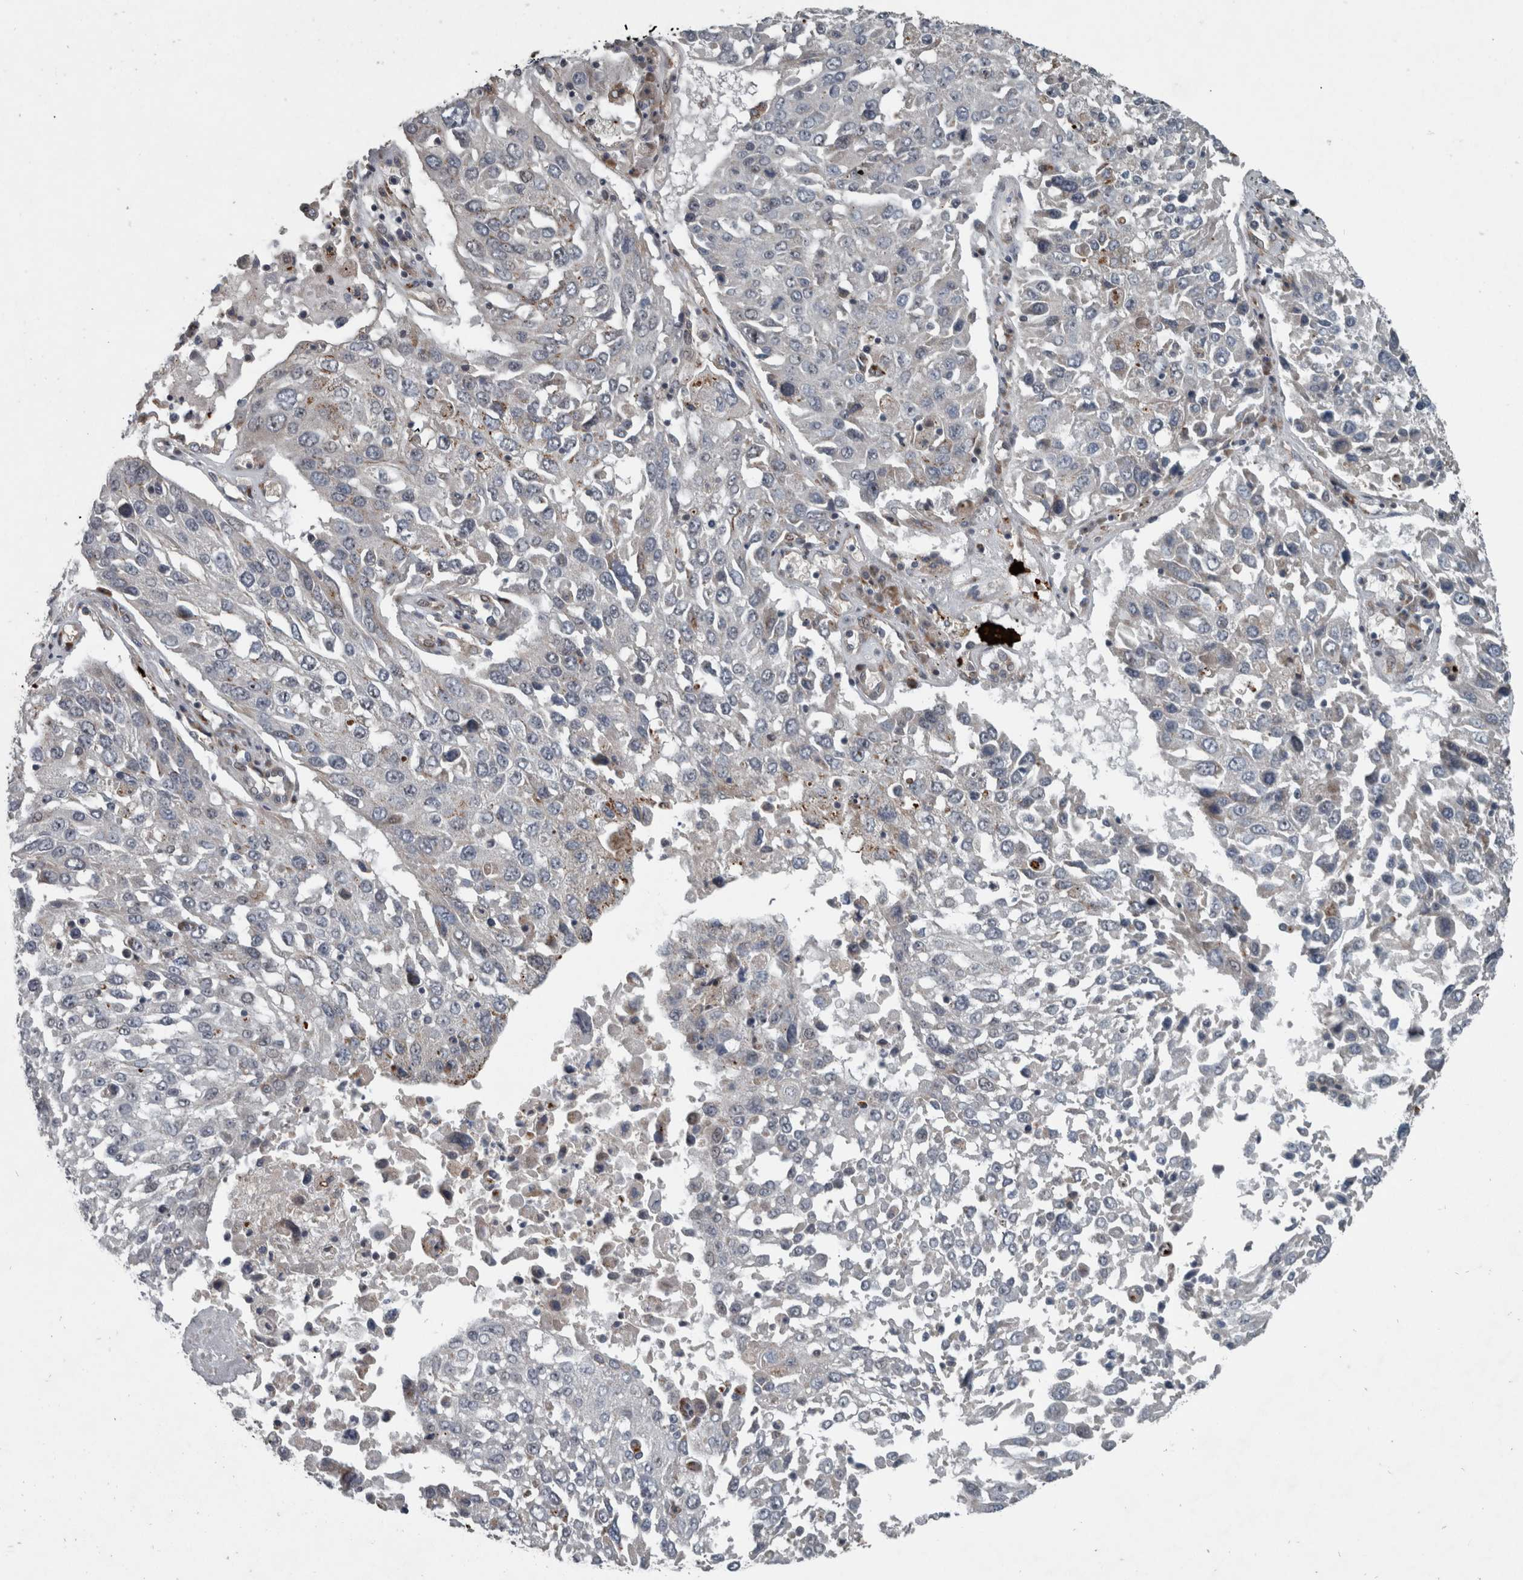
{"staining": {"intensity": "negative", "quantity": "none", "location": "none"}, "tissue": "lung cancer", "cell_type": "Tumor cells", "image_type": "cancer", "snomed": [{"axis": "morphology", "description": "Squamous cell carcinoma, NOS"}, {"axis": "topography", "description": "Lung"}], "caption": "Lung cancer was stained to show a protein in brown. There is no significant expression in tumor cells.", "gene": "ZNF345", "patient": {"sex": "male", "age": 65}}